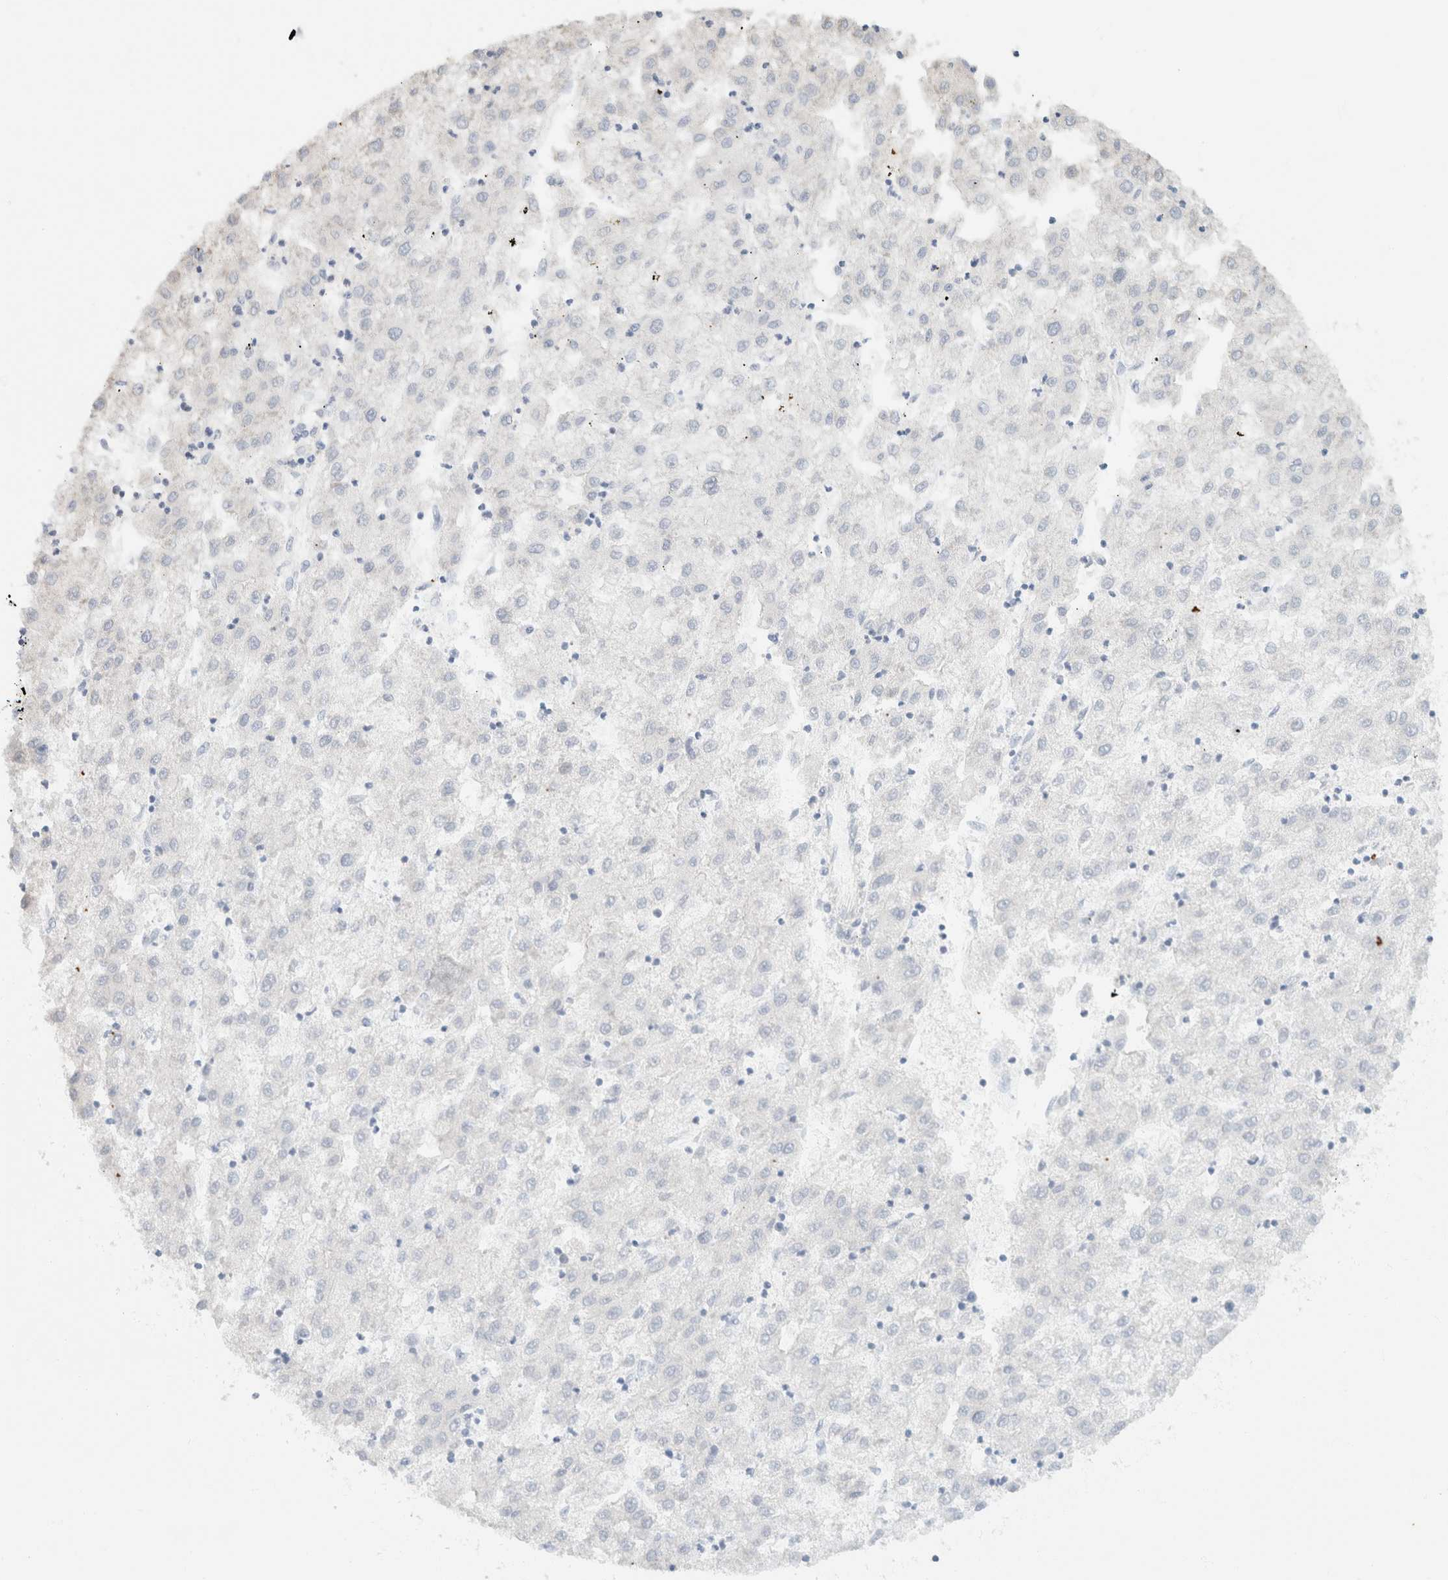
{"staining": {"intensity": "negative", "quantity": "none", "location": "none"}, "tissue": "liver cancer", "cell_type": "Tumor cells", "image_type": "cancer", "snomed": [{"axis": "morphology", "description": "Carcinoma, Hepatocellular, NOS"}, {"axis": "topography", "description": "Liver"}], "caption": "Immunohistochemistry (IHC) of human liver hepatocellular carcinoma shows no staining in tumor cells. Brightfield microscopy of immunohistochemistry (IHC) stained with DAB (brown) and hematoxylin (blue), captured at high magnification.", "gene": "SH3GLB2", "patient": {"sex": "male", "age": 72}}